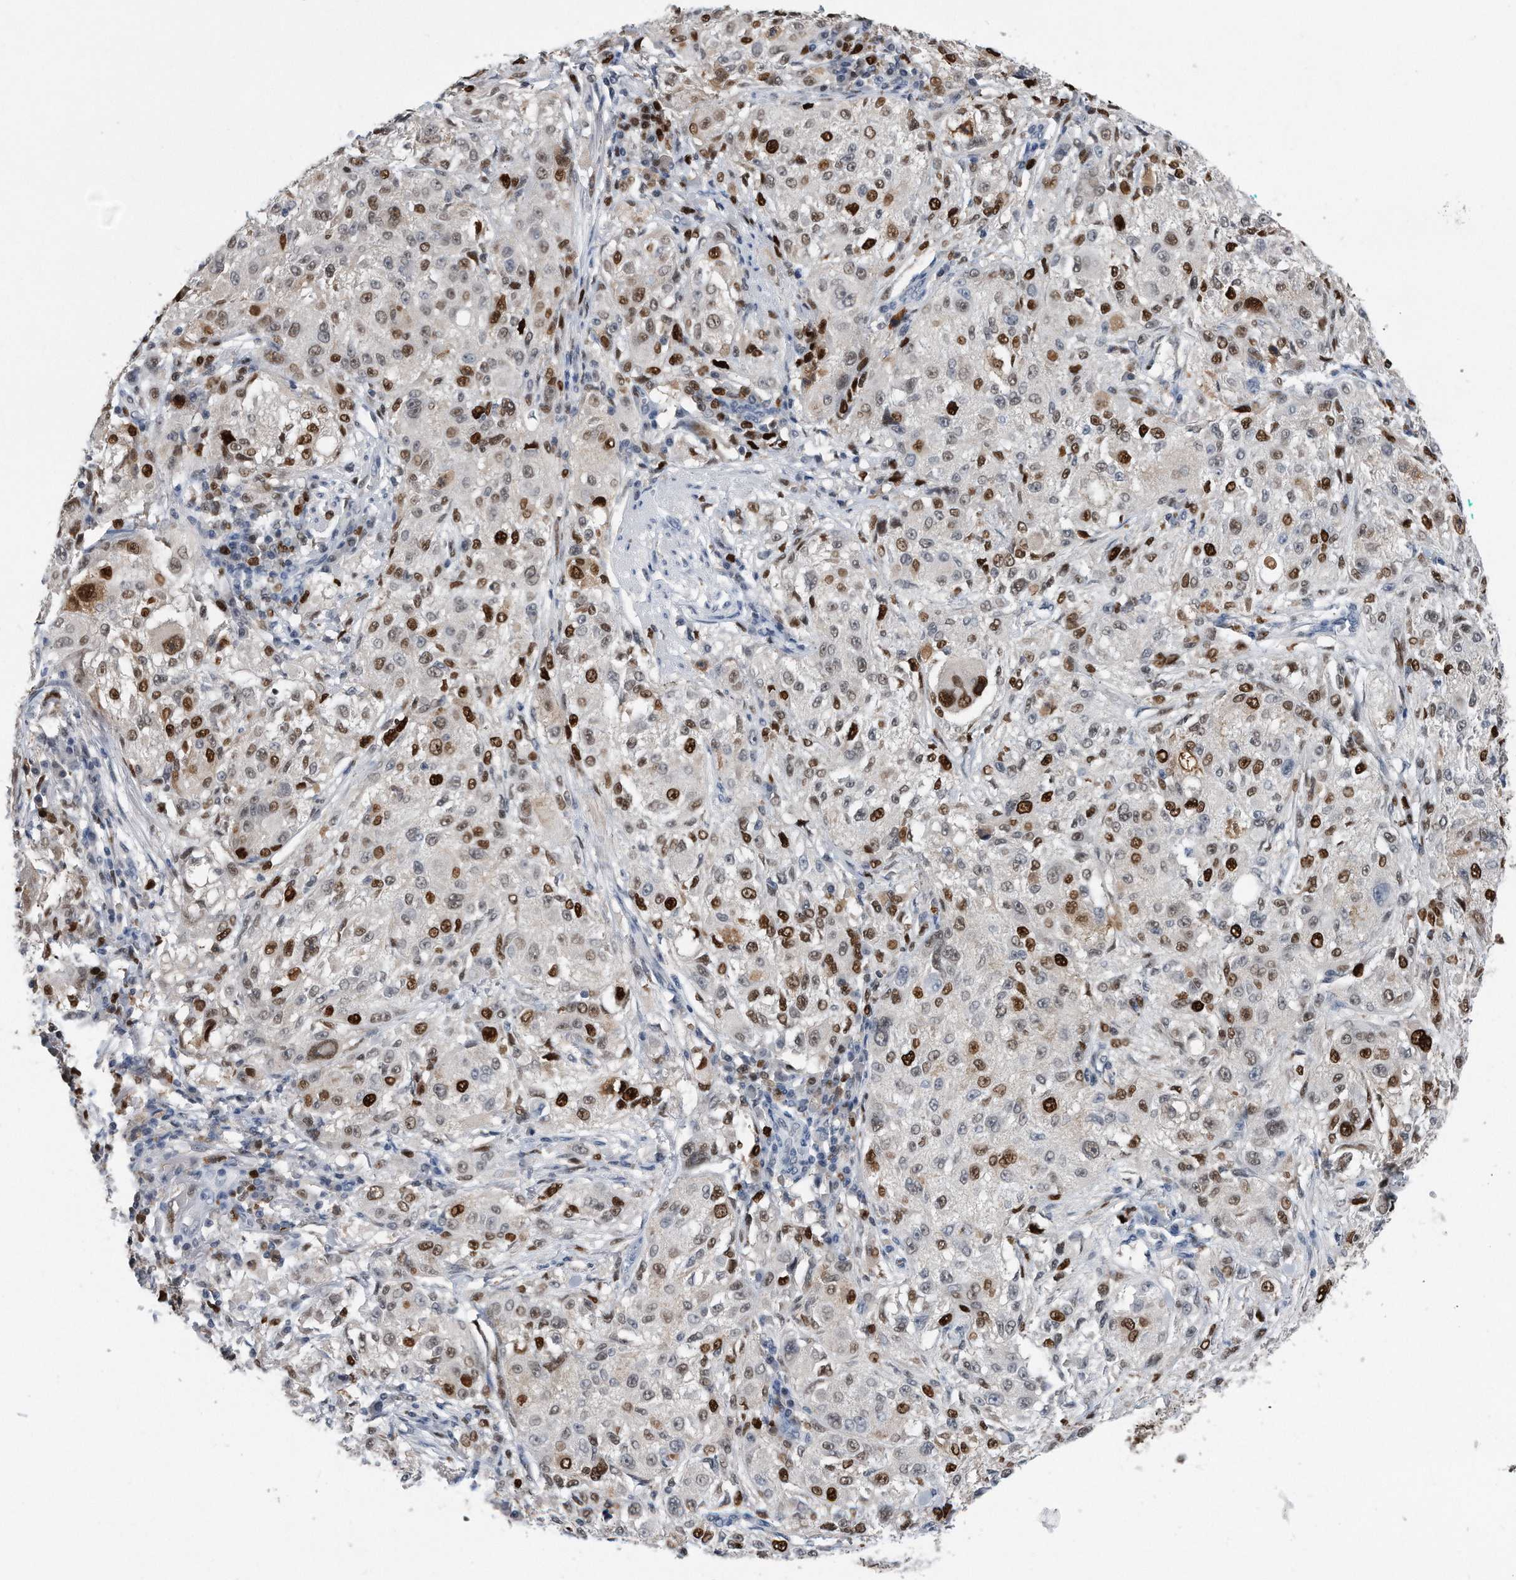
{"staining": {"intensity": "strong", "quantity": "25%-75%", "location": "nuclear"}, "tissue": "melanoma", "cell_type": "Tumor cells", "image_type": "cancer", "snomed": [{"axis": "morphology", "description": "Necrosis, NOS"}, {"axis": "morphology", "description": "Malignant melanoma, NOS"}, {"axis": "topography", "description": "Skin"}], "caption": "Brown immunohistochemical staining in human malignant melanoma reveals strong nuclear positivity in about 25%-75% of tumor cells.", "gene": "PCNA", "patient": {"sex": "female", "age": 87}}